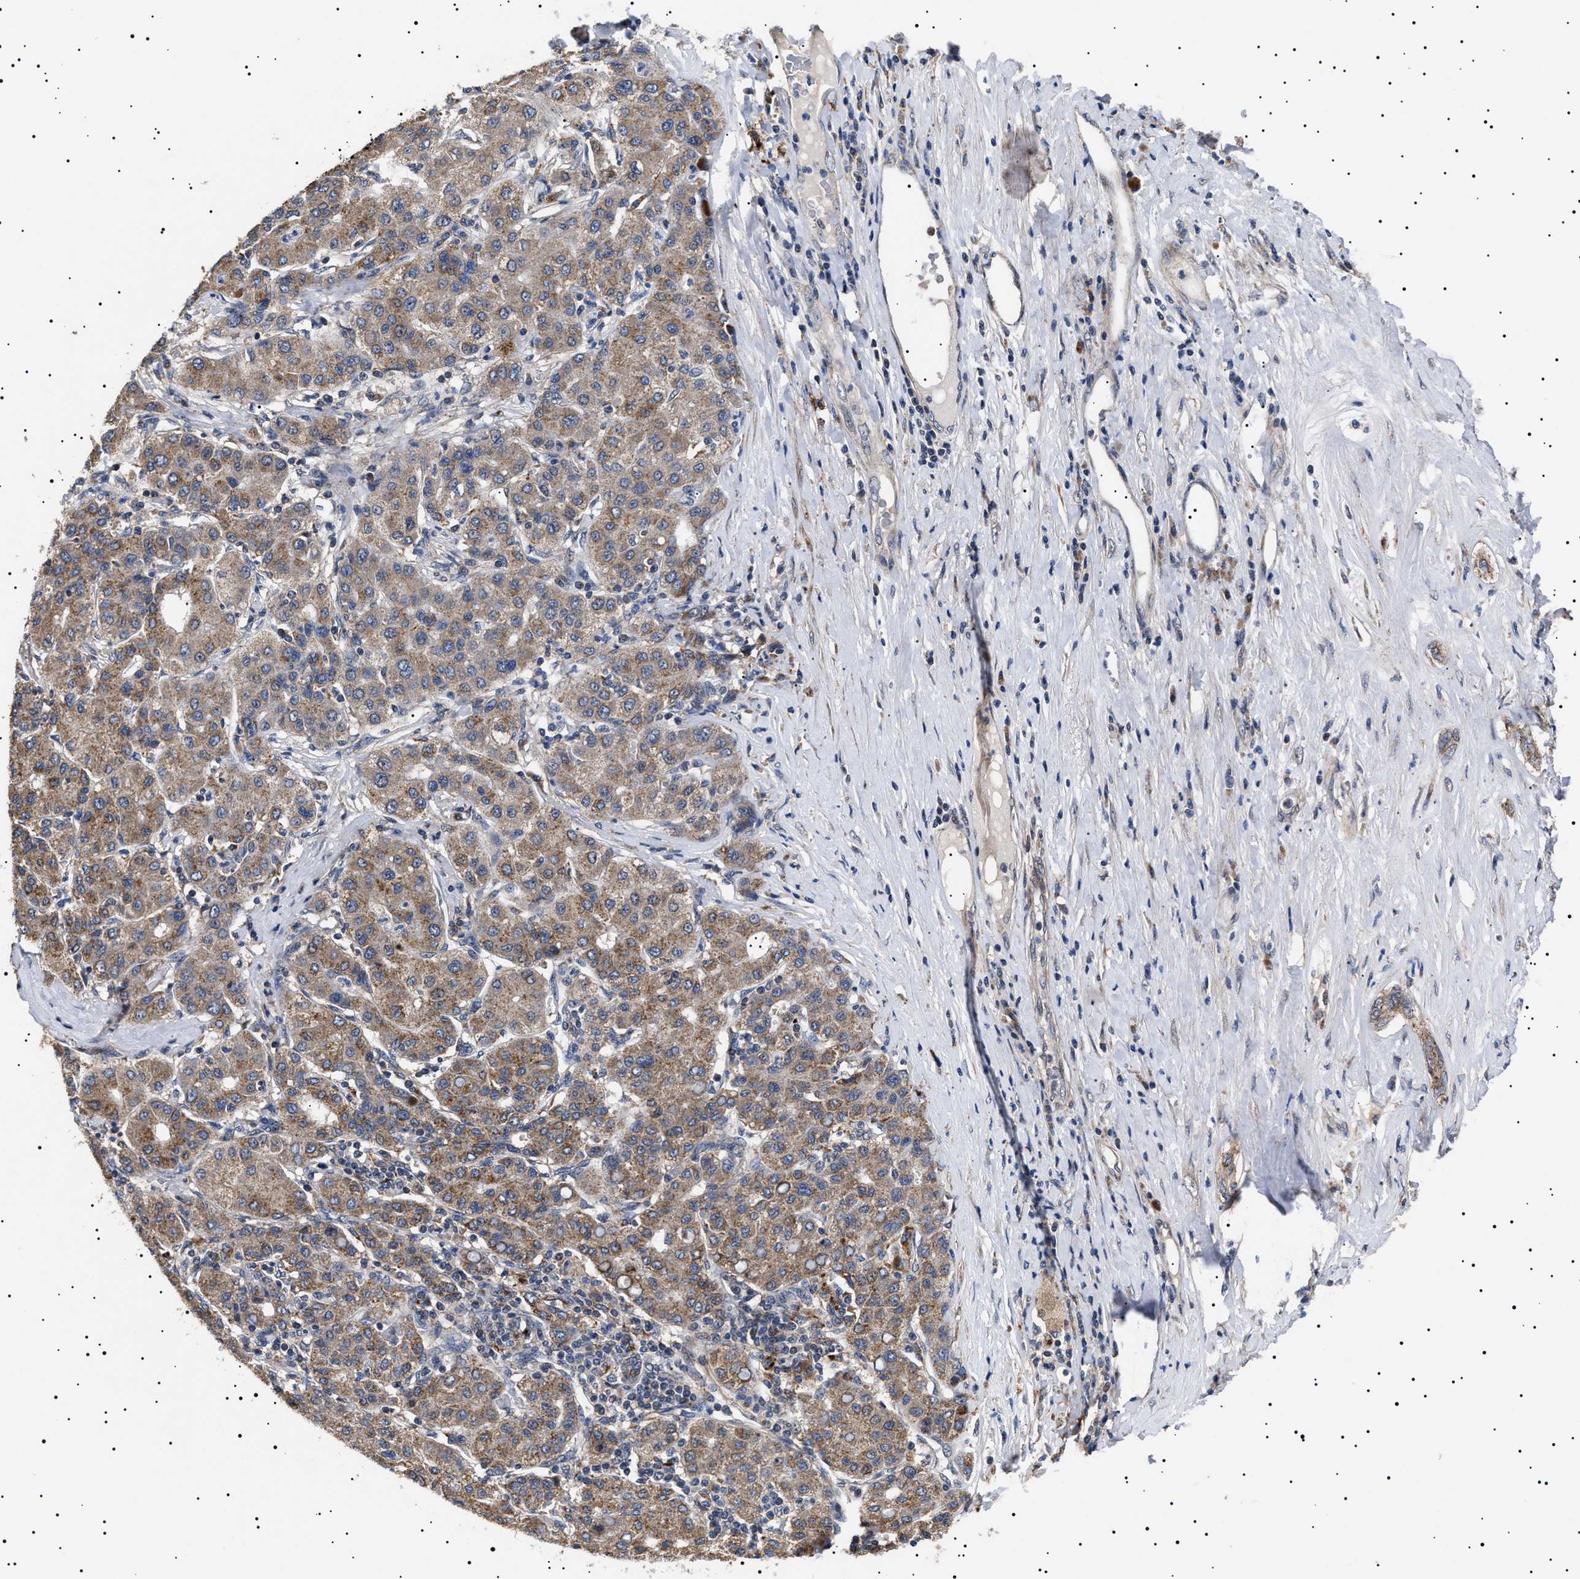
{"staining": {"intensity": "moderate", "quantity": ">75%", "location": "cytoplasmic/membranous"}, "tissue": "liver cancer", "cell_type": "Tumor cells", "image_type": "cancer", "snomed": [{"axis": "morphology", "description": "Carcinoma, Hepatocellular, NOS"}, {"axis": "topography", "description": "Liver"}], "caption": "A brown stain highlights moderate cytoplasmic/membranous expression of a protein in human hepatocellular carcinoma (liver) tumor cells.", "gene": "RAB34", "patient": {"sex": "male", "age": 65}}